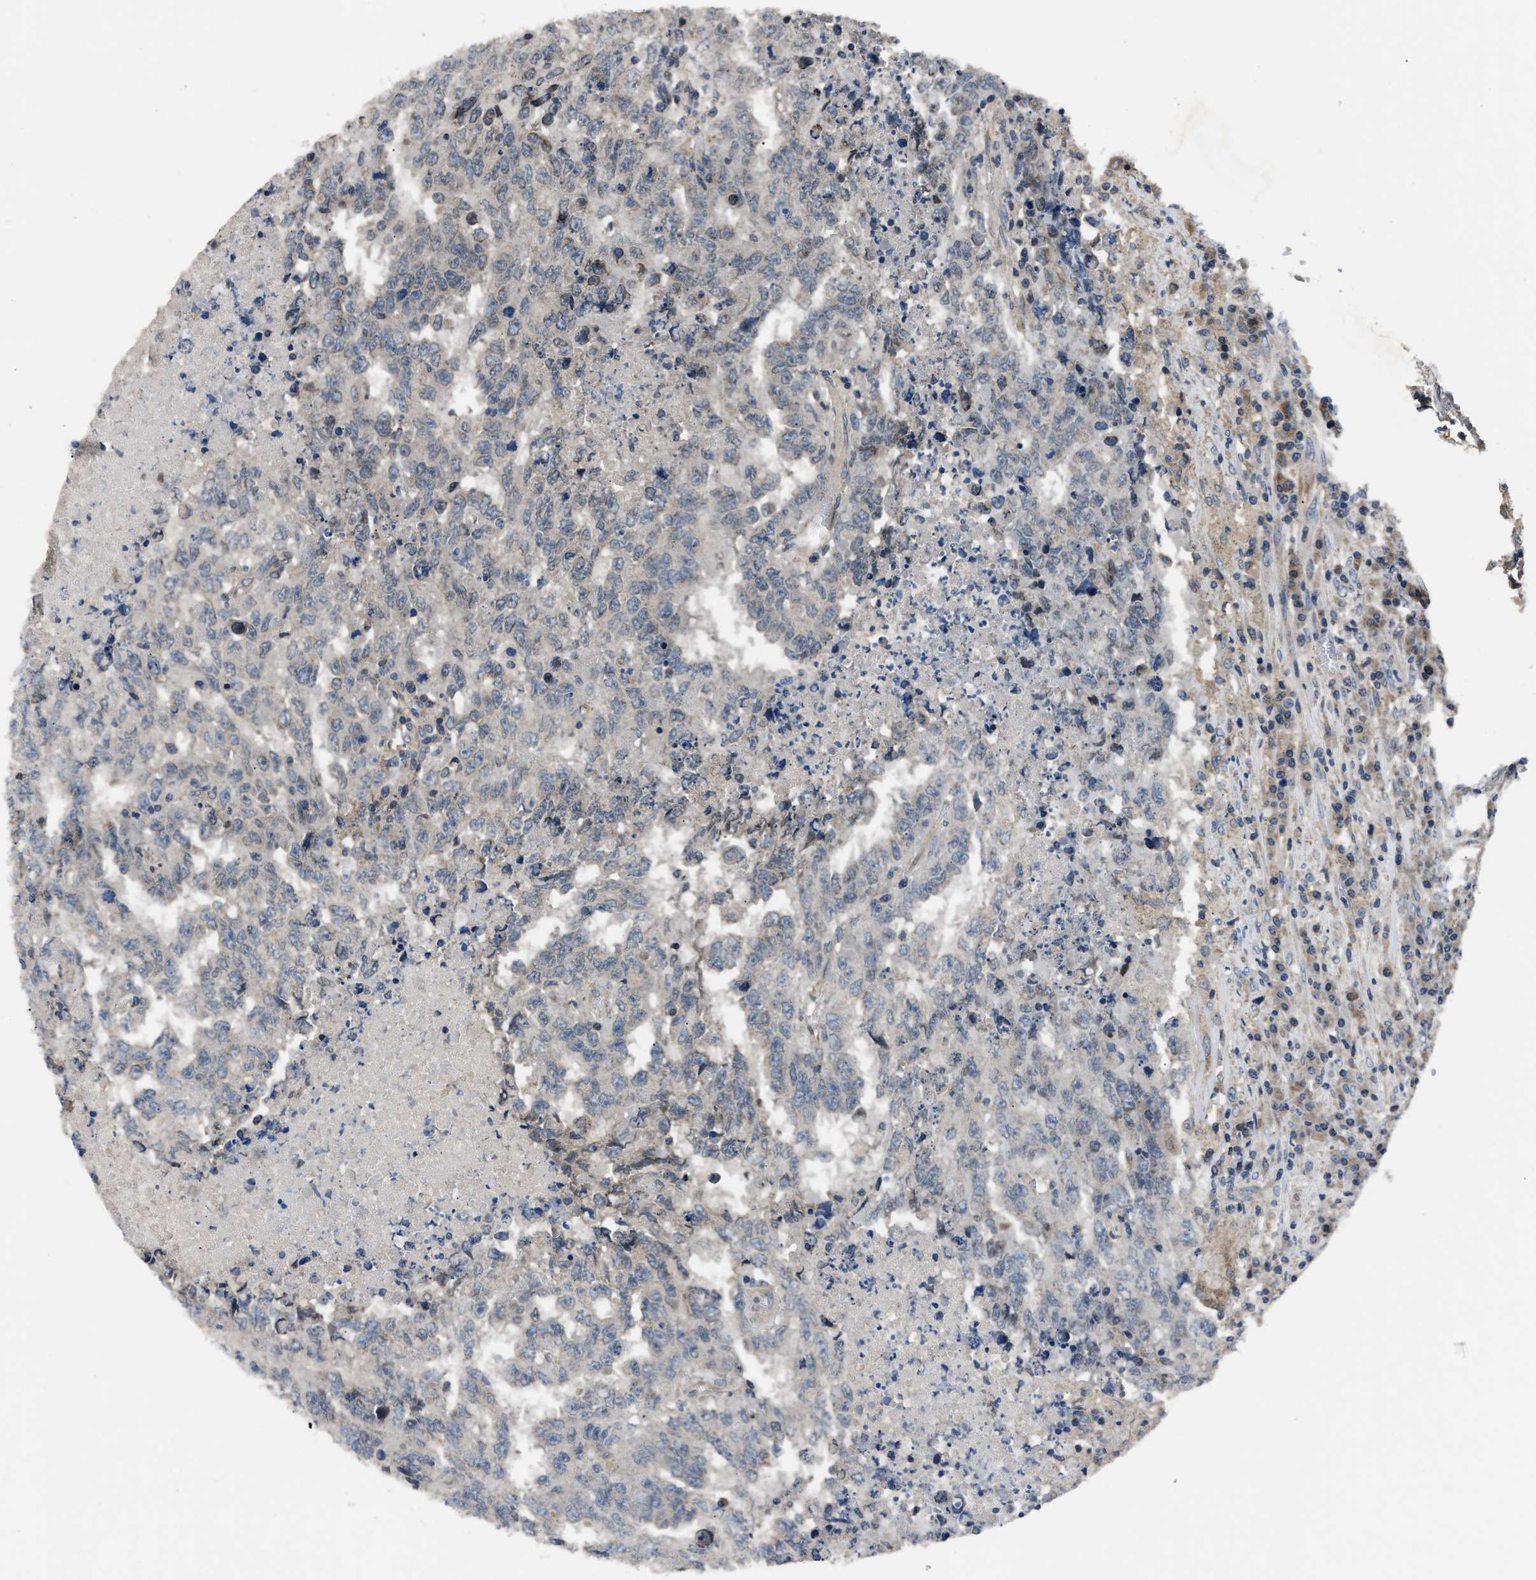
{"staining": {"intensity": "weak", "quantity": "<25%", "location": "cytoplasmic/membranous"}, "tissue": "testis cancer", "cell_type": "Tumor cells", "image_type": "cancer", "snomed": [{"axis": "morphology", "description": "Necrosis, NOS"}, {"axis": "morphology", "description": "Carcinoma, Embryonal, NOS"}, {"axis": "topography", "description": "Testis"}], "caption": "There is no significant staining in tumor cells of testis cancer (embryonal carcinoma).", "gene": "TNRC18", "patient": {"sex": "male", "age": 19}}